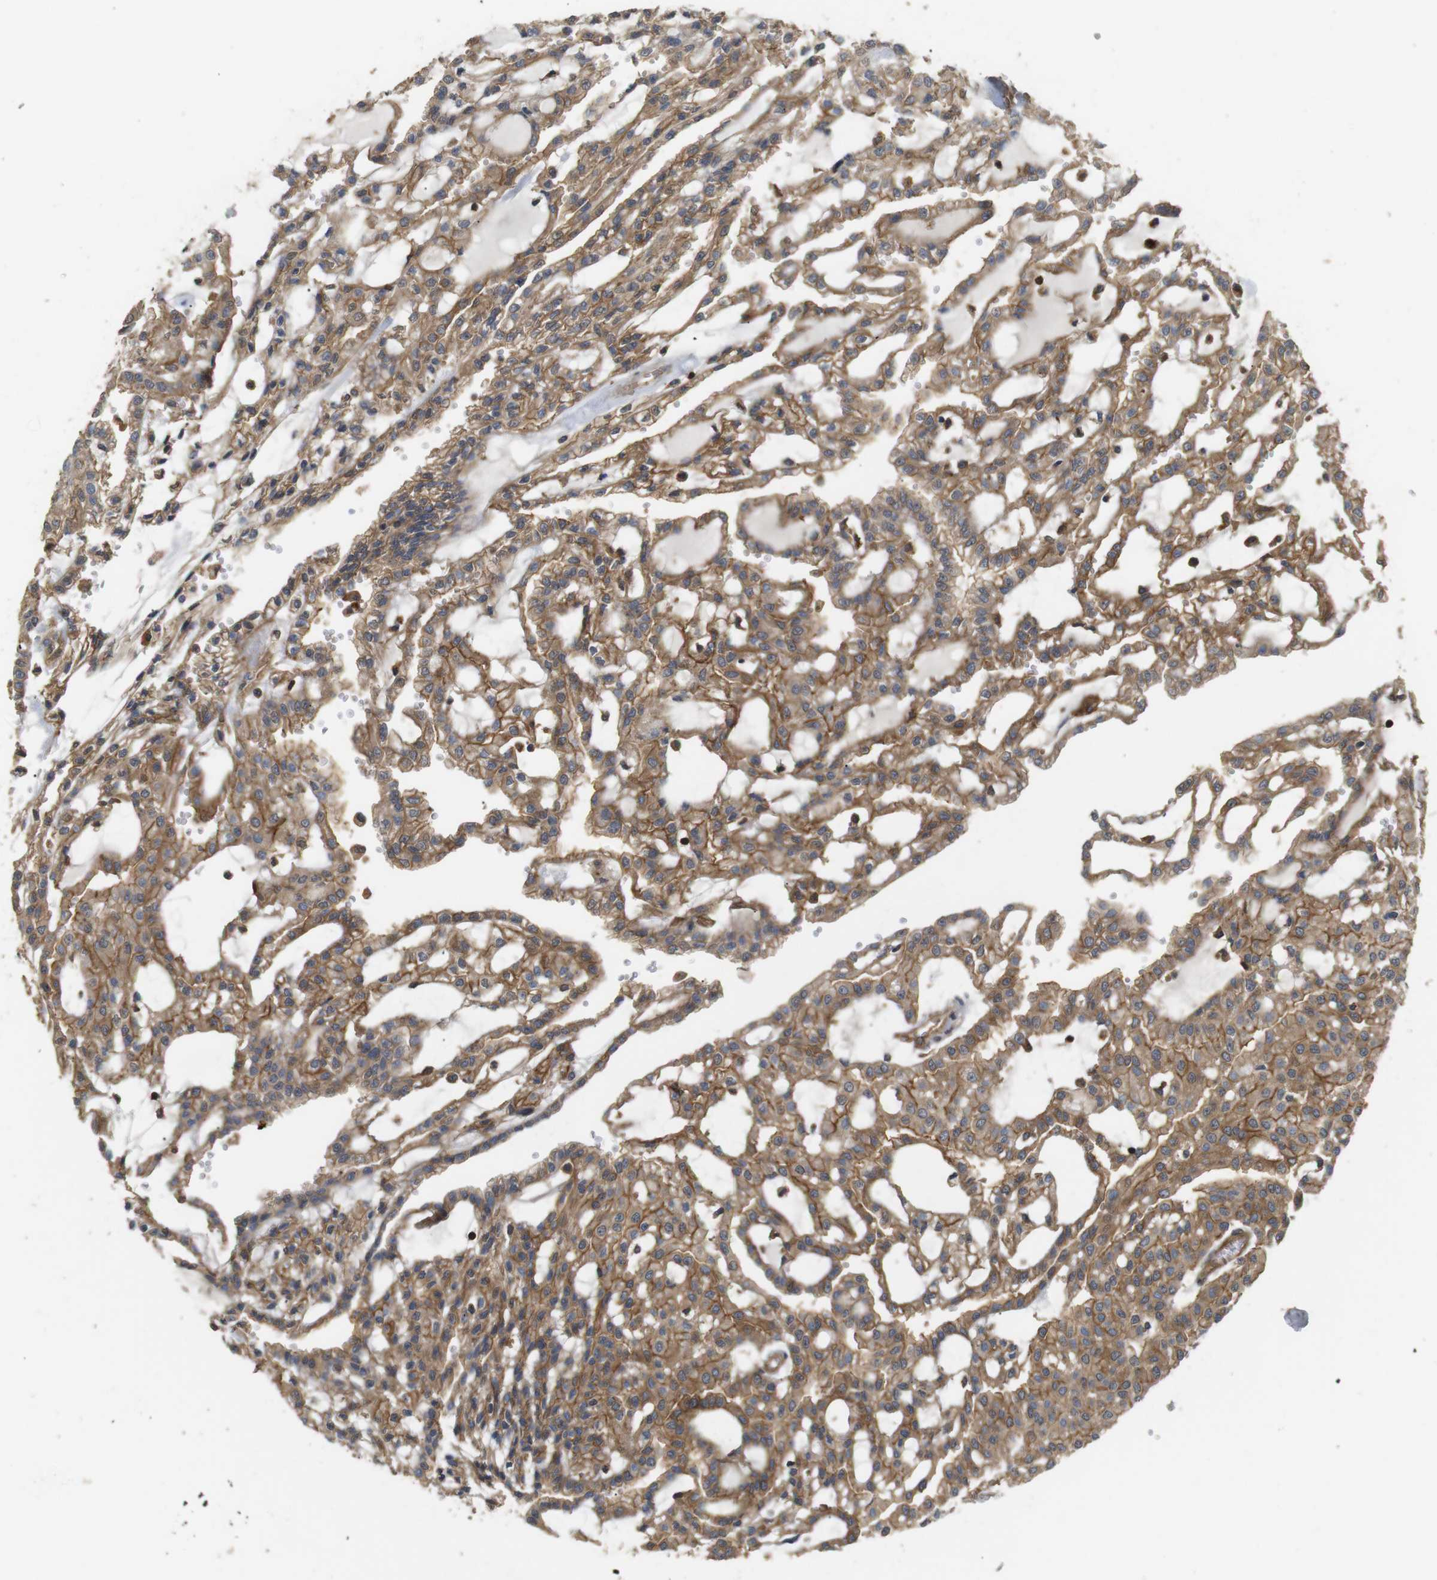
{"staining": {"intensity": "moderate", "quantity": ">75%", "location": "cytoplasmic/membranous"}, "tissue": "renal cancer", "cell_type": "Tumor cells", "image_type": "cancer", "snomed": [{"axis": "morphology", "description": "Adenocarcinoma, NOS"}, {"axis": "topography", "description": "Kidney"}], "caption": "Renal cancer stained with a brown dye displays moderate cytoplasmic/membranous positive positivity in approximately >75% of tumor cells.", "gene": "KSR1", "patient": {"sex": "male", "age": 63}}